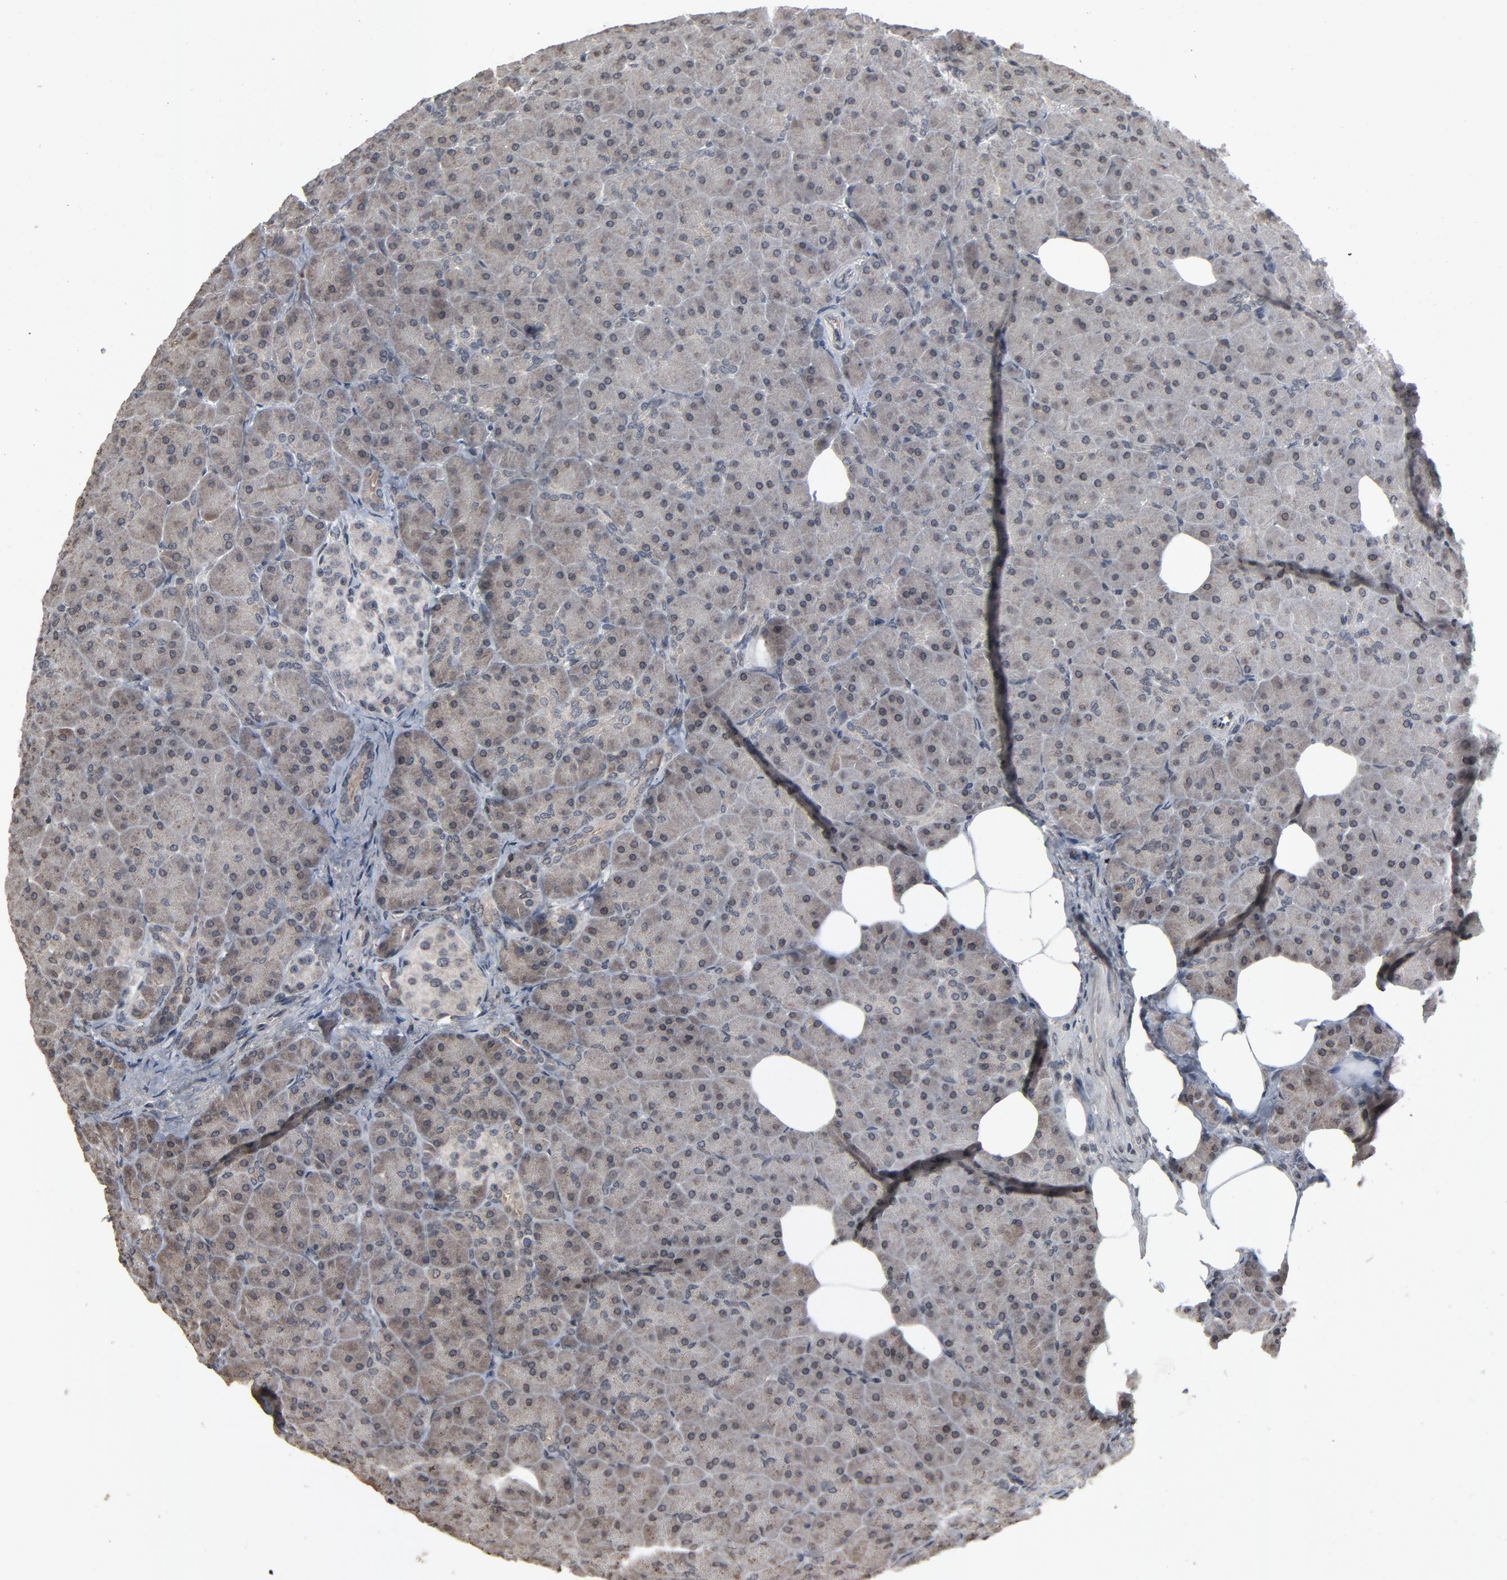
{"staining": {"intensity": "weak", "quantity": ">75%", "location": "cytoplasmic/membranous,nuclear"}, "tissue": "pancreas", "cell_type": "Exocrine glandular cells", "image_type": "normal", "snomed": [{"axis": "morphology", "description": "Normal tissue, NOS"}, {"axis": "topography", "description": "Pancreas"}], "caption": "An immunohistochemistry (IHC) photomicrograph of normal tissue is shown. Protein staining in brown labels weak cytoplasmic/membranous,nuclear positivity in pancreas within exocrine glandular cells. (DAB (3,3'-diaminobenzidine) IHC, brown staining for protein, blue staining for nuclei).", "gene": "POM121", "patient": {"sex": "male", "age": 66}}